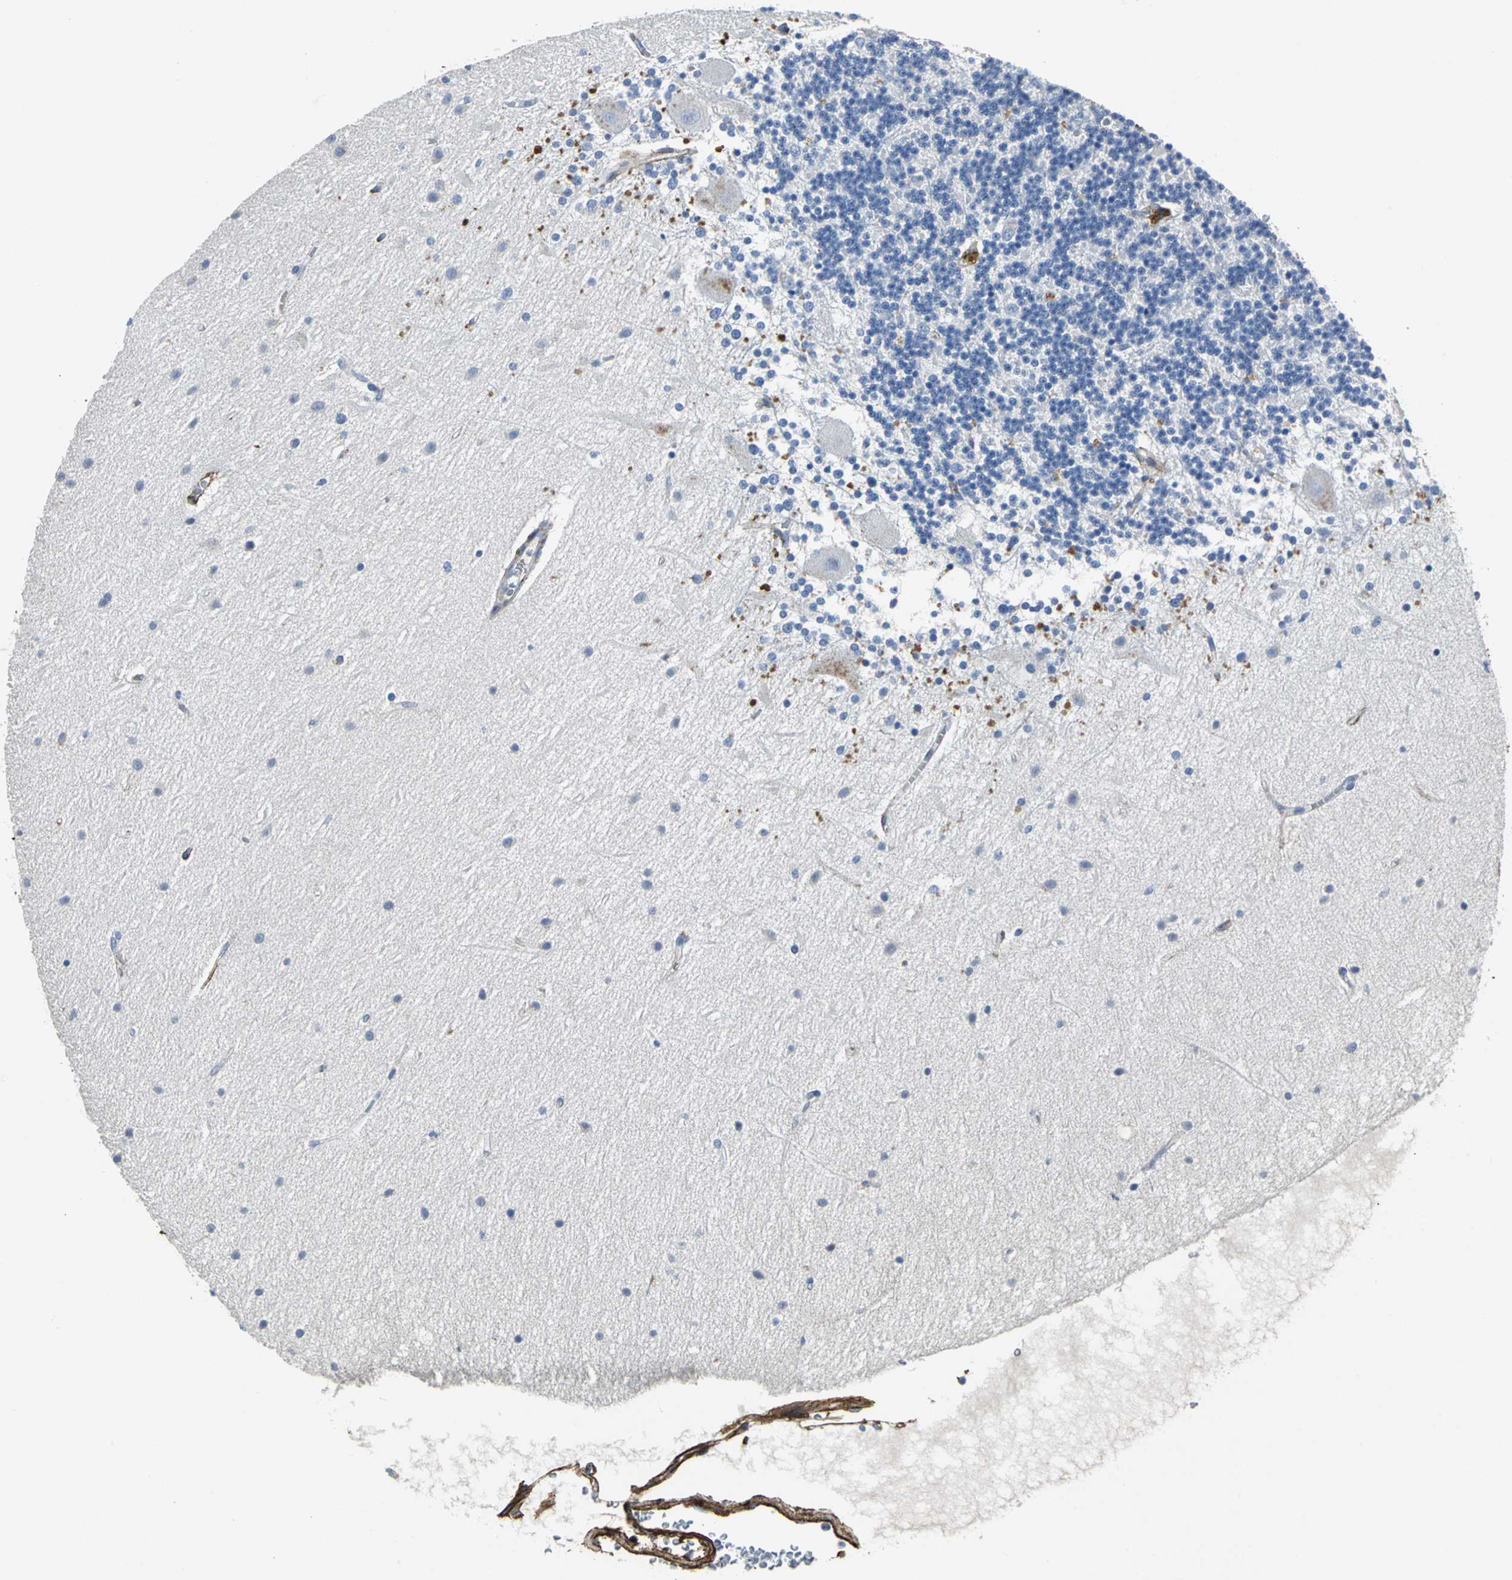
{"staining": {"intensity": "negative", "quantity": "none", "location": "none"}, "tissue": "cerebellum", "cell_type": "Cells in granular layer", "image_type": "normal", "snomed": [{"axis": "morphology", "description": "Normal tissue, NOS"}, {"axis": "topography", "description": "Cerebellum"}], "caption": "Immunohistochemistry (IHC) histopathology image of unremarkable cerebellum: human cerebellum stained with DAB displays no significant protein expression in cells in granular layer. (Stains: DAB (3,3'-diaminobenzidine) immunohistochemistry with hematoxylin counter stain, Microscopy: brightfield microscopy at high magnification).", "gene": "EFNB3", "patient": {"sex": "female", "age": 54}}